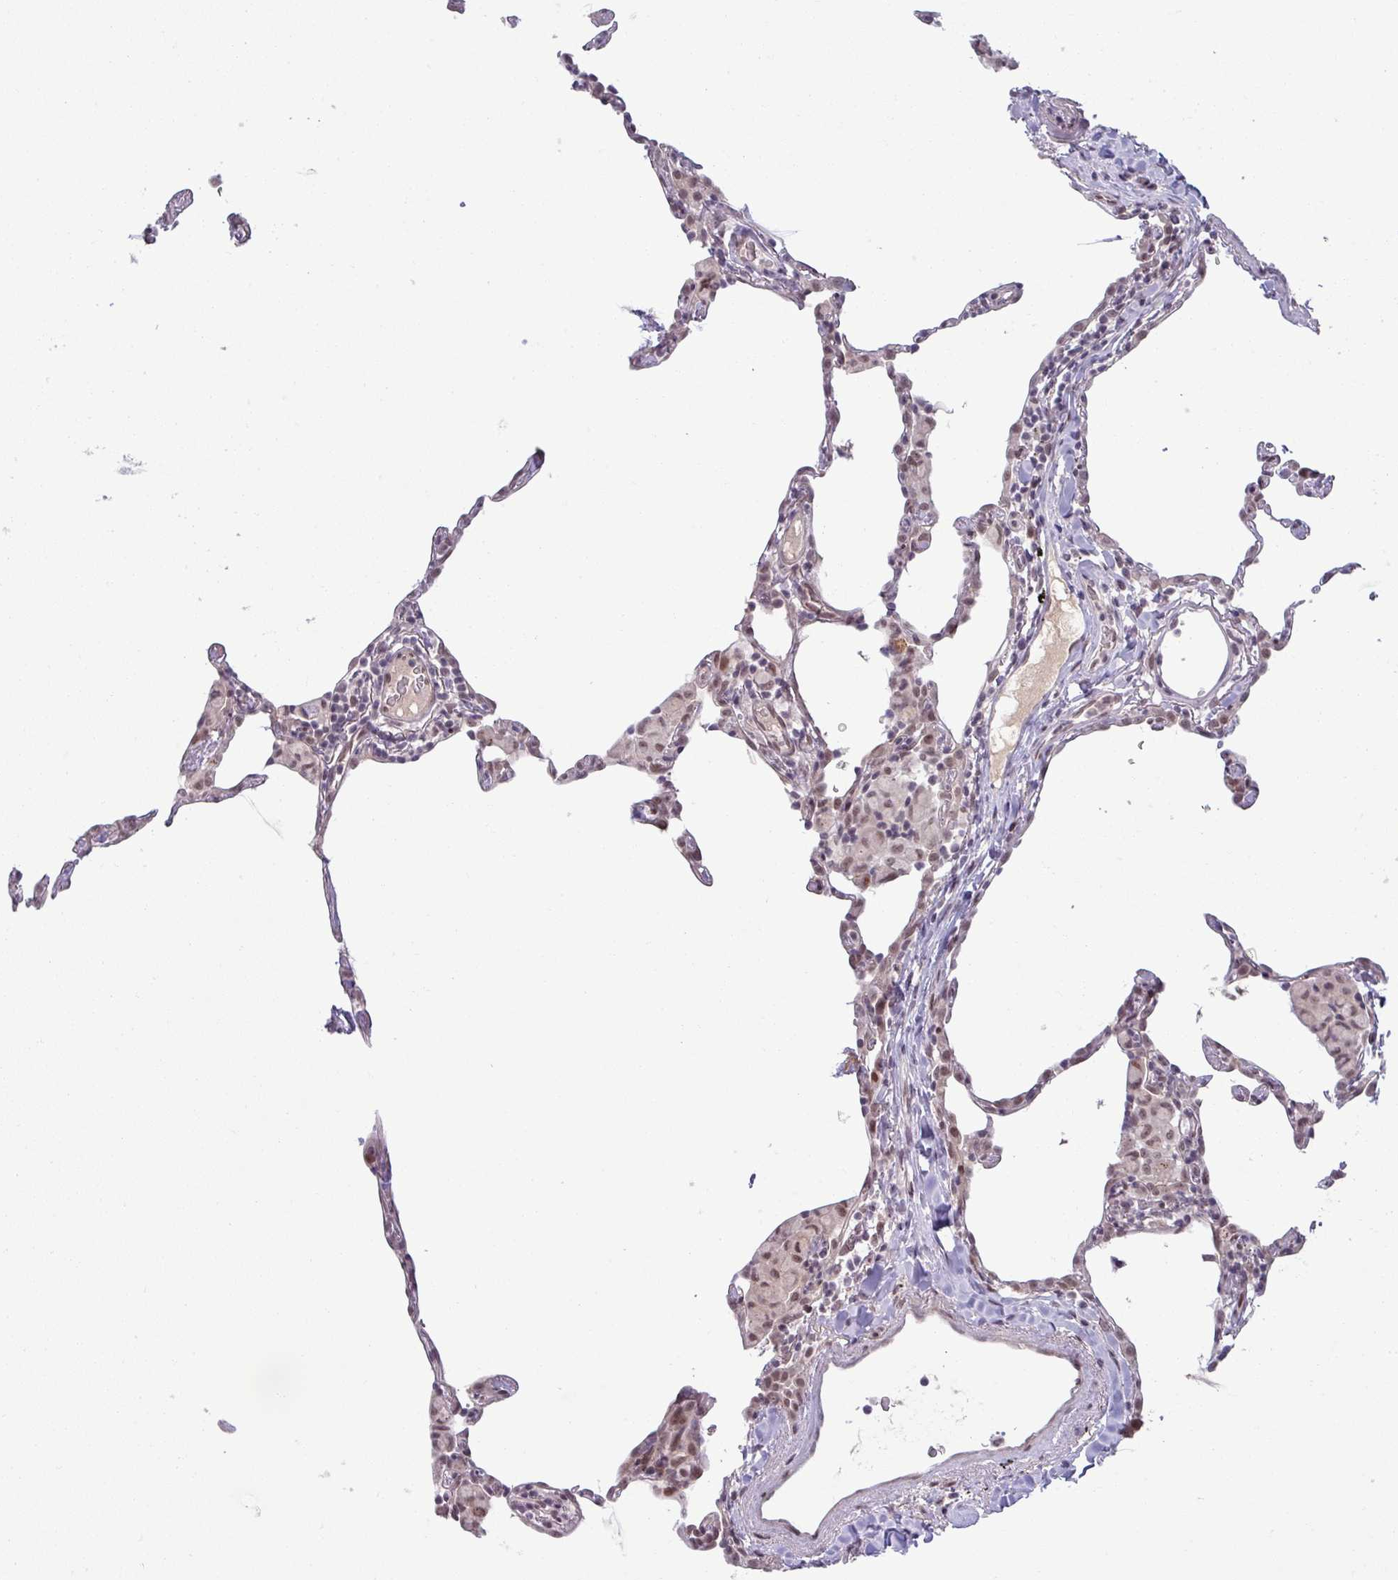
{"staining": {"intensity": "weak", "quantity": "25%-75%", "location": "nuclear"}, "tissue": "lung", "cell_type": "Alveolar cells", "image_type": "normal", "snomed": [{"axis": "morphology", "description": "Normal tissue, NOS"}, {"axis": "topography", "description": "Lung"}], "caption": "This is a micrograph of immunohistochemistry (IHC) staining of unremarkable lung, which shows weak positivity in the nuclear of alveolar cells.", "gene": "PTPN20", "patient": {"sex": "female", "age": 57}}